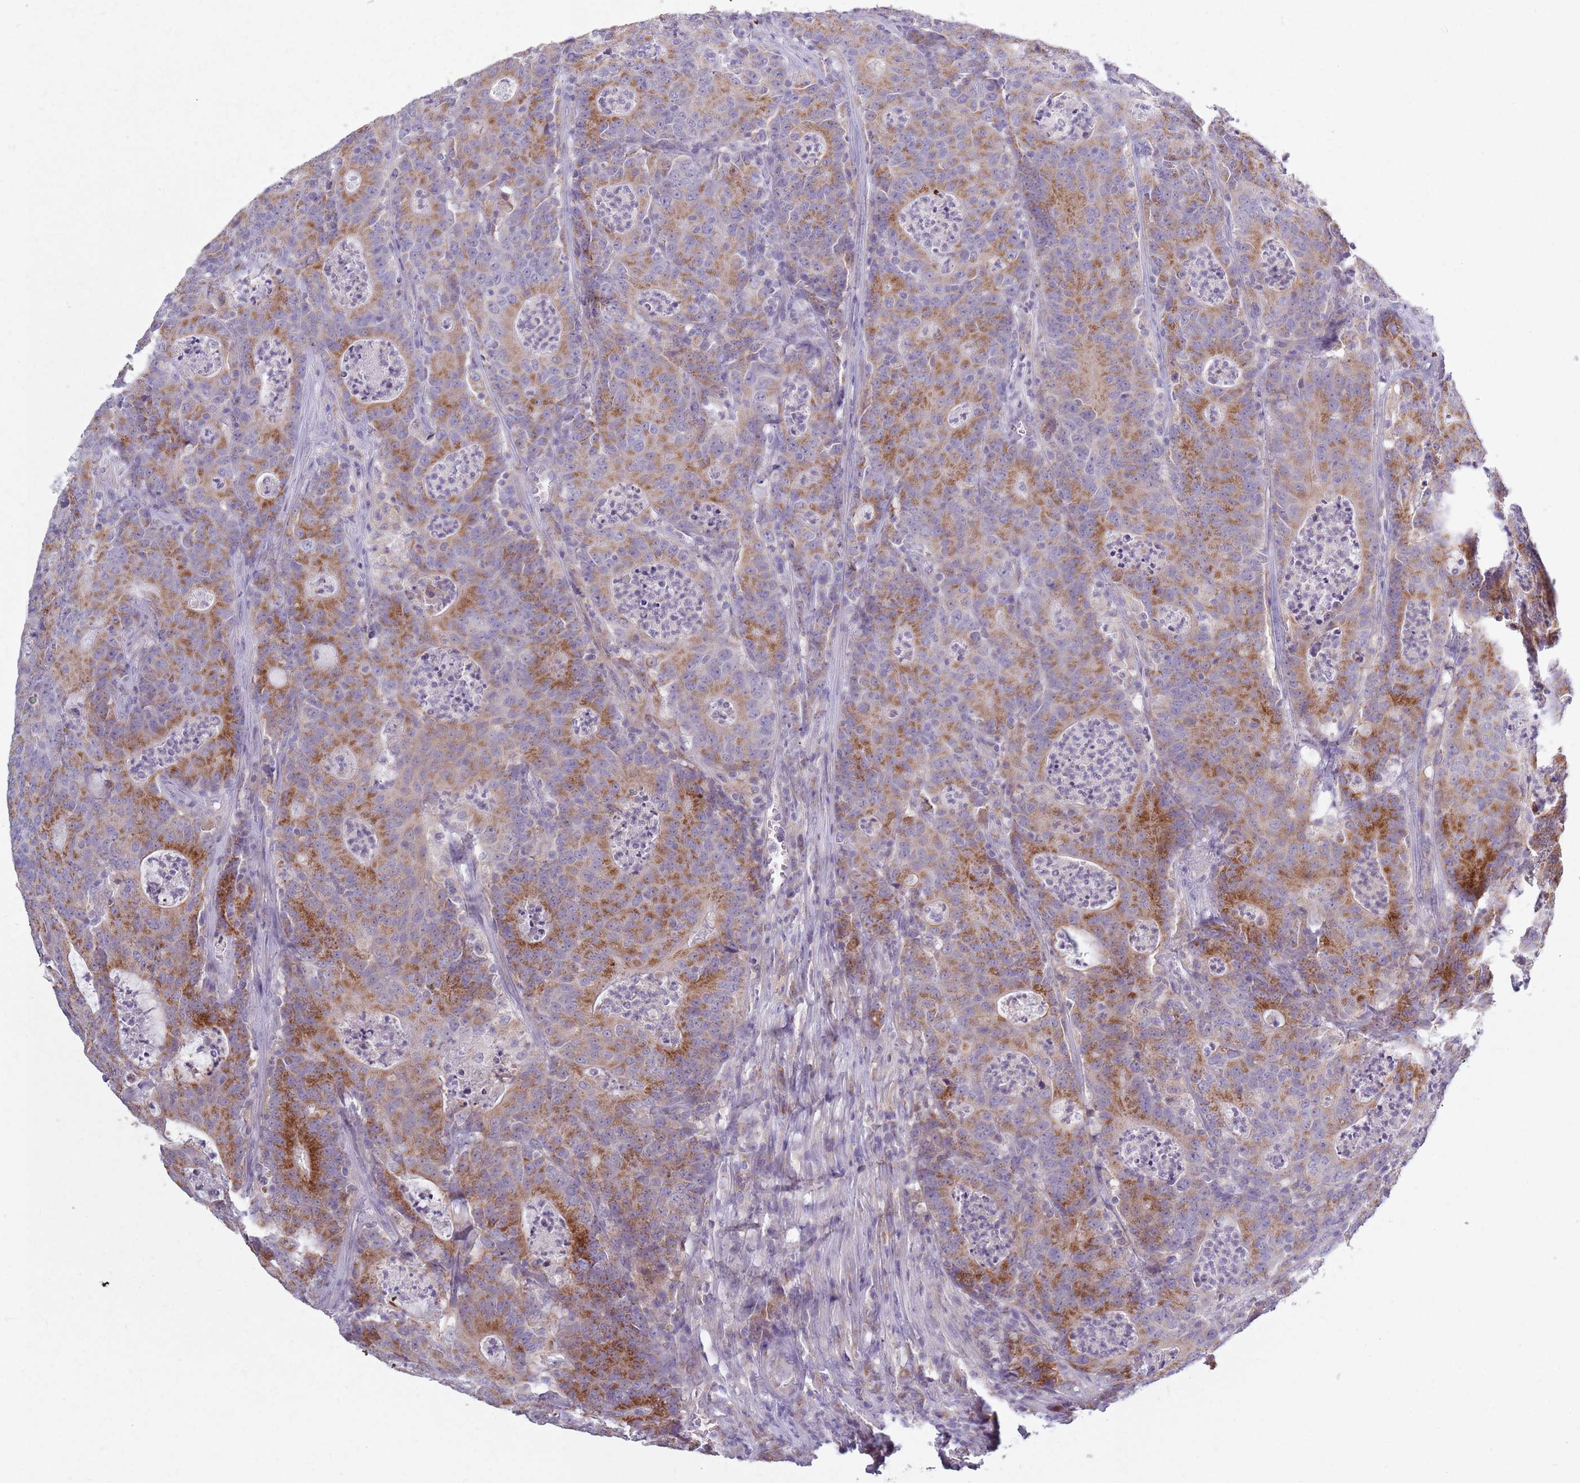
{"staining": {"intensity": "moderate", "quantity": ">75%", "location": "cytoplasmic/membranous"}, "tissue": "colorectal cancer", "cell_type": "Tumor cells", "image_type": "cancer", "snomed": [{"axis": "morphology", "description": "Adenocarcinoma, NOS"}, {"axis": "topography", "description": "Colon"}], "caption": "High-magnification brightfield microscopy of adenocarcinoma (colorectal) stained with DAB (brown) and counterstained with hematoxylin (blue). tumor cells exhibit moderate cytoplasmic/membranous positivity is identified in approximately>75% of cells.", "gene": "COQ5", "patient": {"sex": "male", "age": 83}}